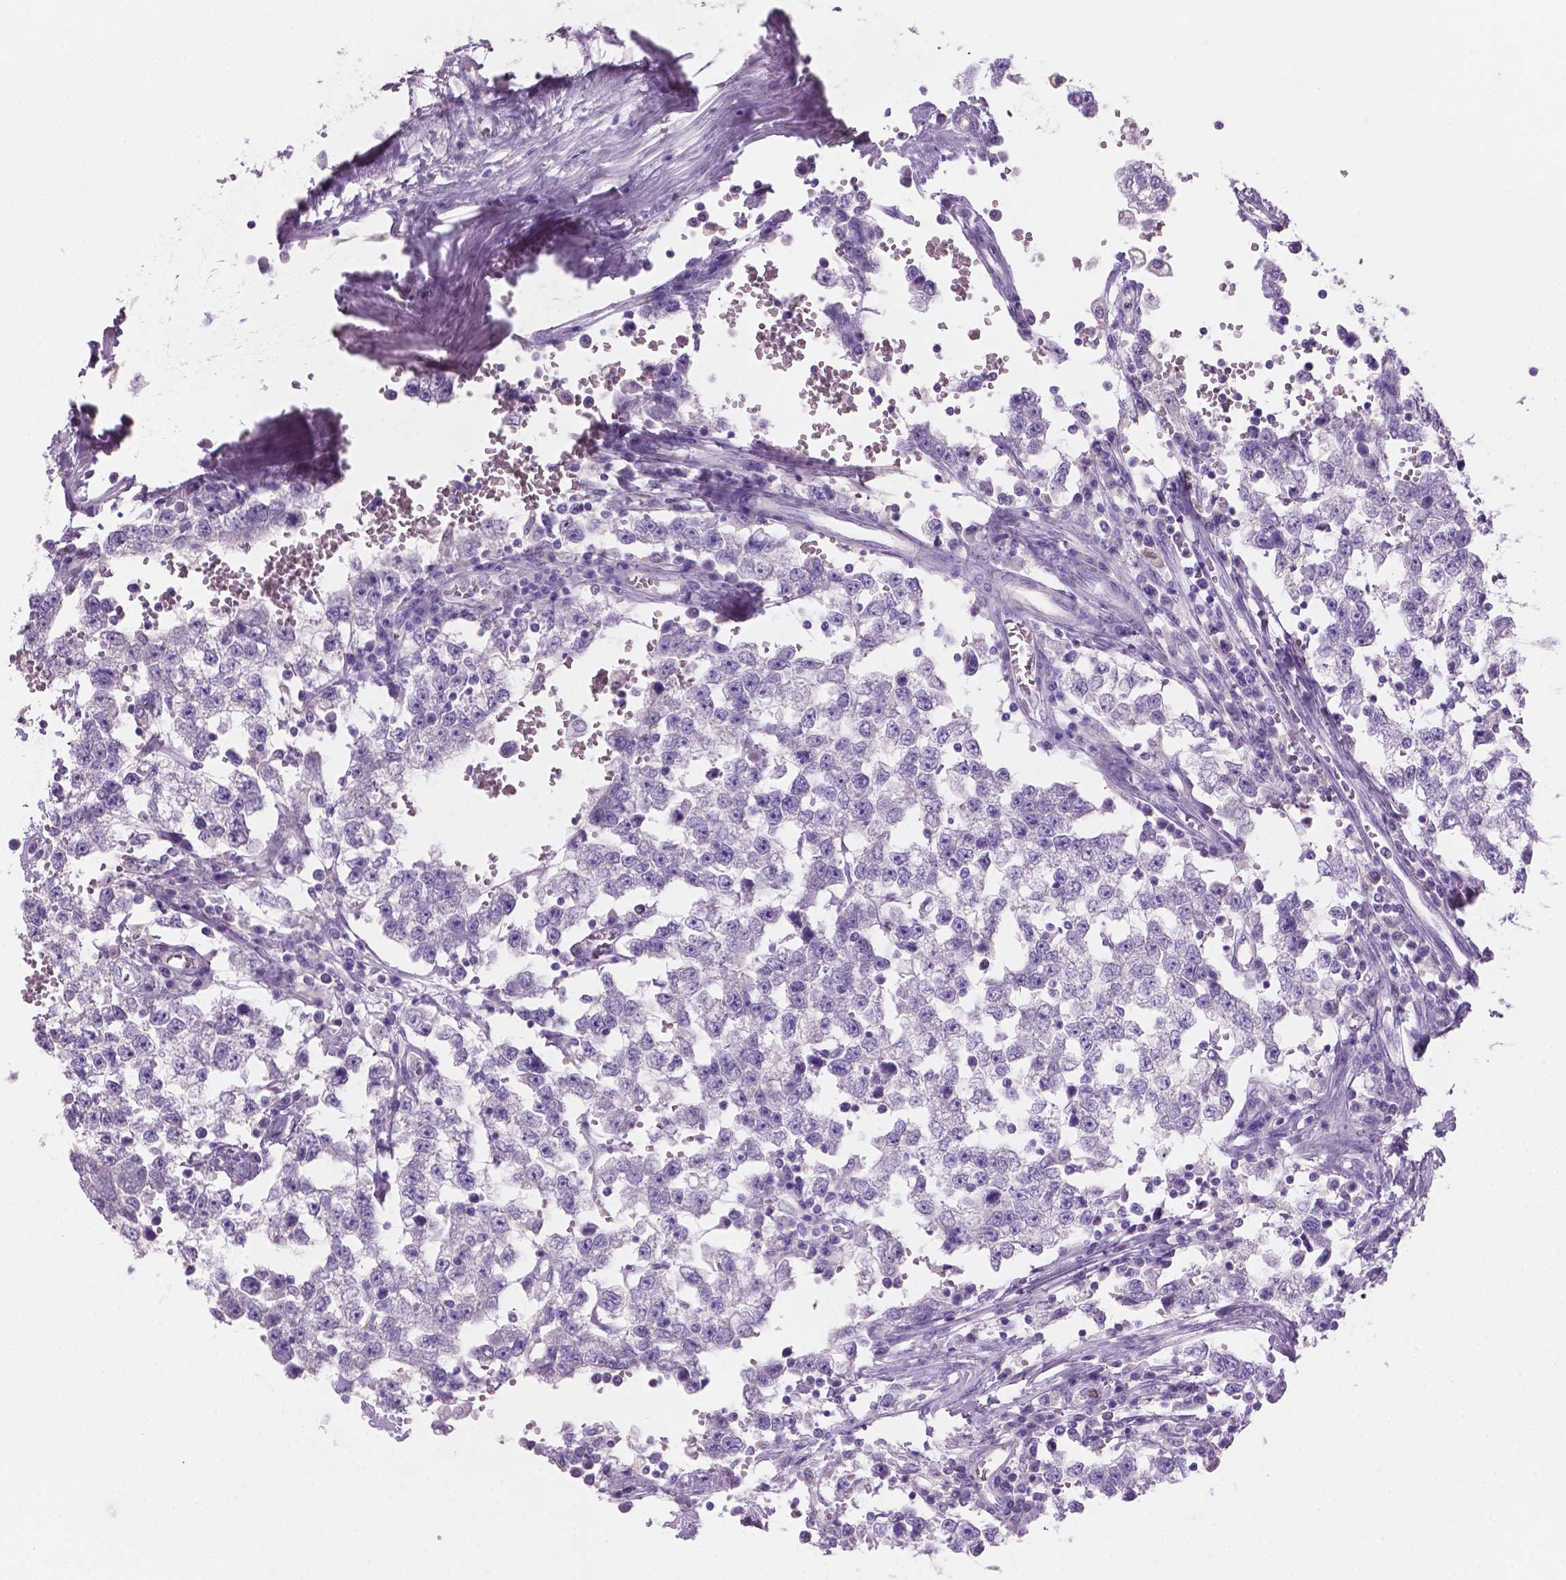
{"staining": {"intensity": "negative", "quantity": "none", "location": "none"}, "tissue": "testis cancer", "cell_type": "Tumor cells", "image_type": "cancer", "snomed": [{"axis": "morphology", "description": "Normal tissue, NOS"}, {"axis": "morphology", "description": "Seminoma, NOS"}, {"axis": "topography", "description": "Testis"}, {"axis": "topography", "description": "Epididymis"}], "caption": "A high-resolution histopathology image shows immunohistochemistry (IHC) staining of testis cancer (seminoma), which shows no significant expression in tumor cells.", "gene": "SBSN", "patient": {"sex": "male", "age": 34}}